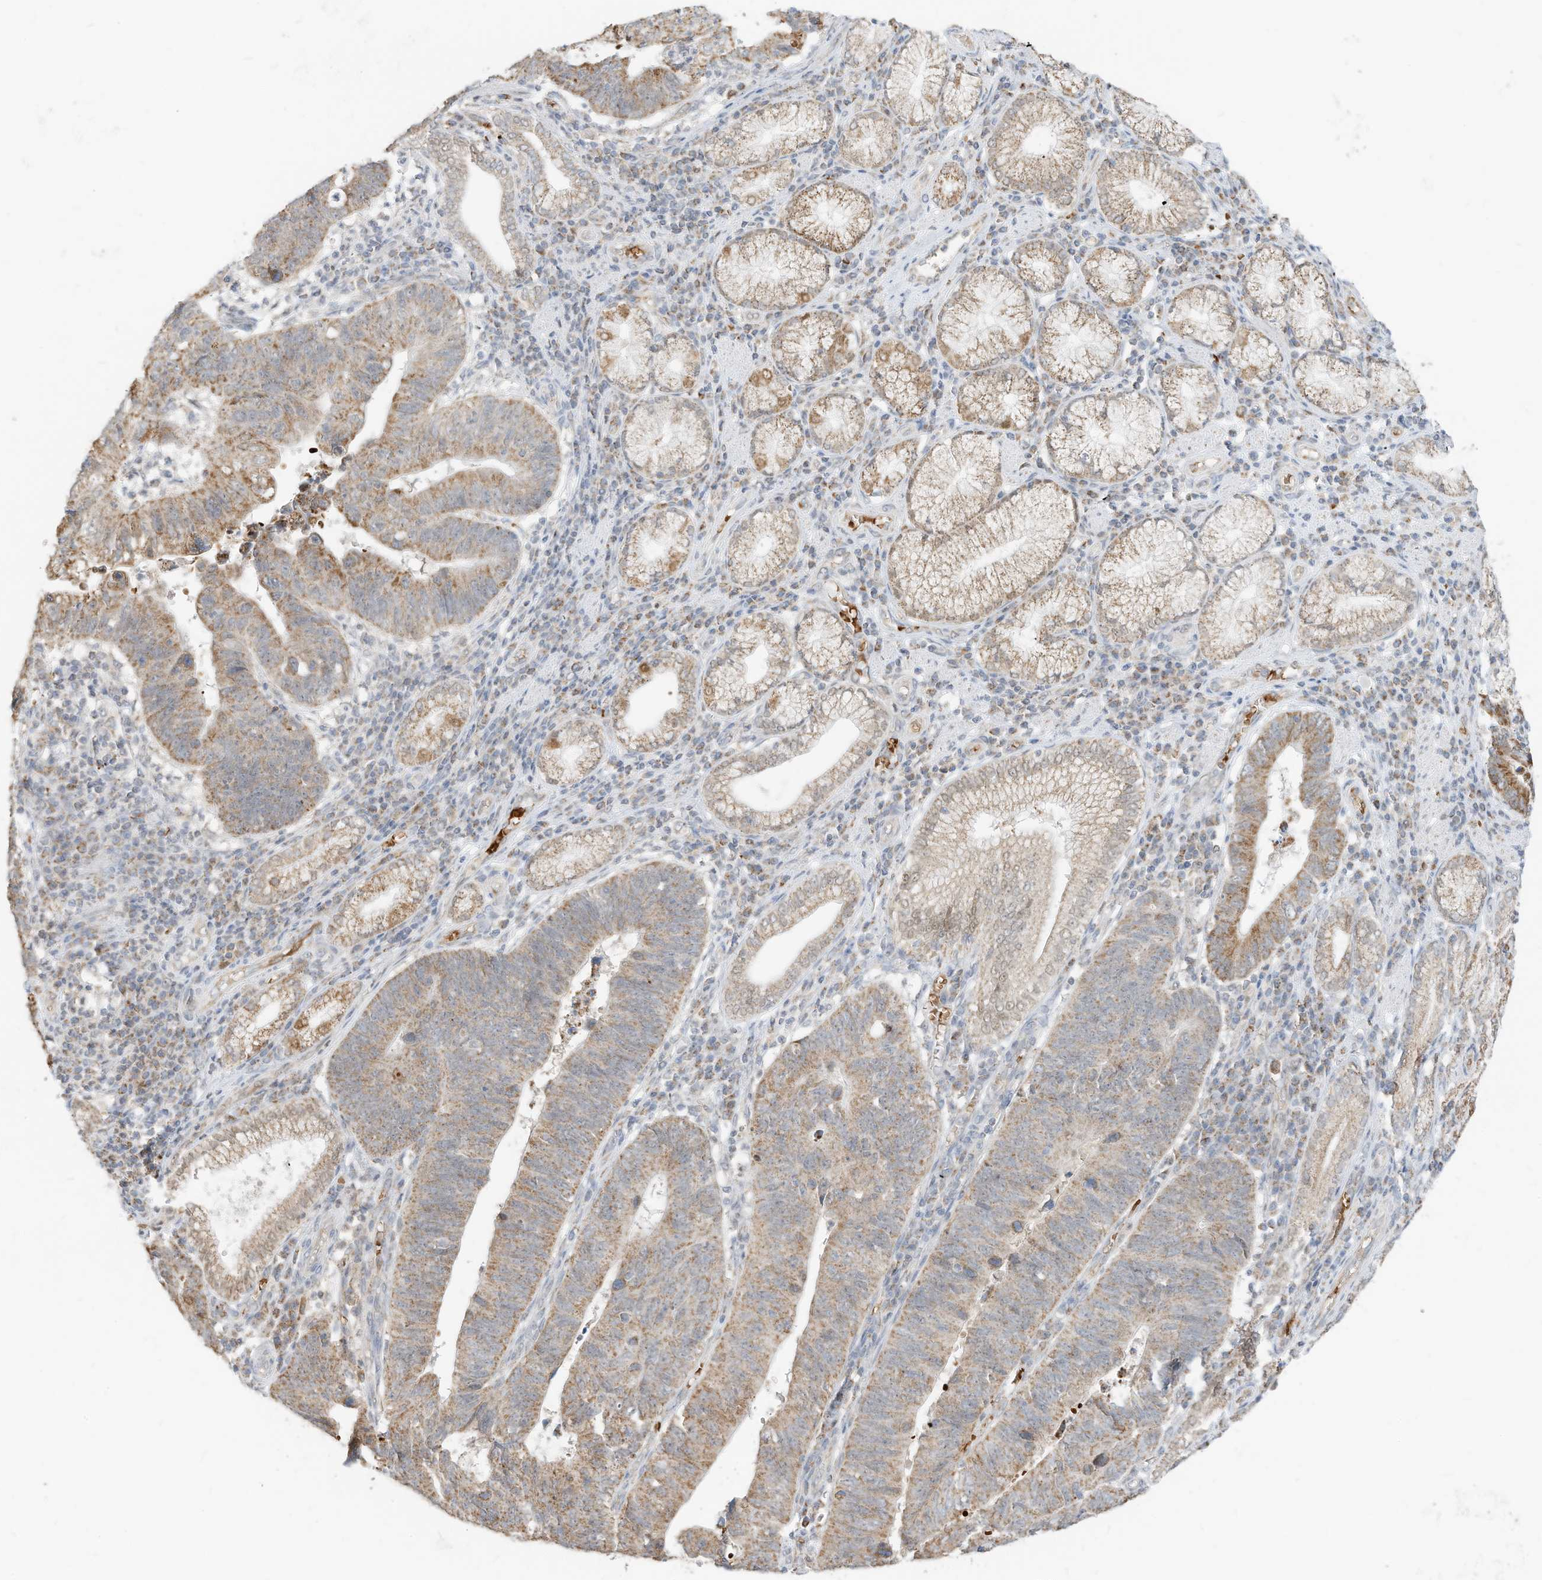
{"staining": {"intensity": "moderate", "quantity": ">75%", "location": "cytoplasmic/membranous"}, "tissue": "stomach cancer", "cell_type": "Tumor cells", "image_type": "cancer", "snomed": [{"axis": "morphology", "description": "Adenocarcinoma, NOS"}, {"axis": "topography", "description": "Stomach"}], "caption": "This histopathology image shows IHC staining of human stomach adenocarcinoma, with medium moderate cytoplasmic/membranous staining in about >75% of tumor cells.", "gene": "MTUS2", "patient": {"sex": "male", "age": 59}}